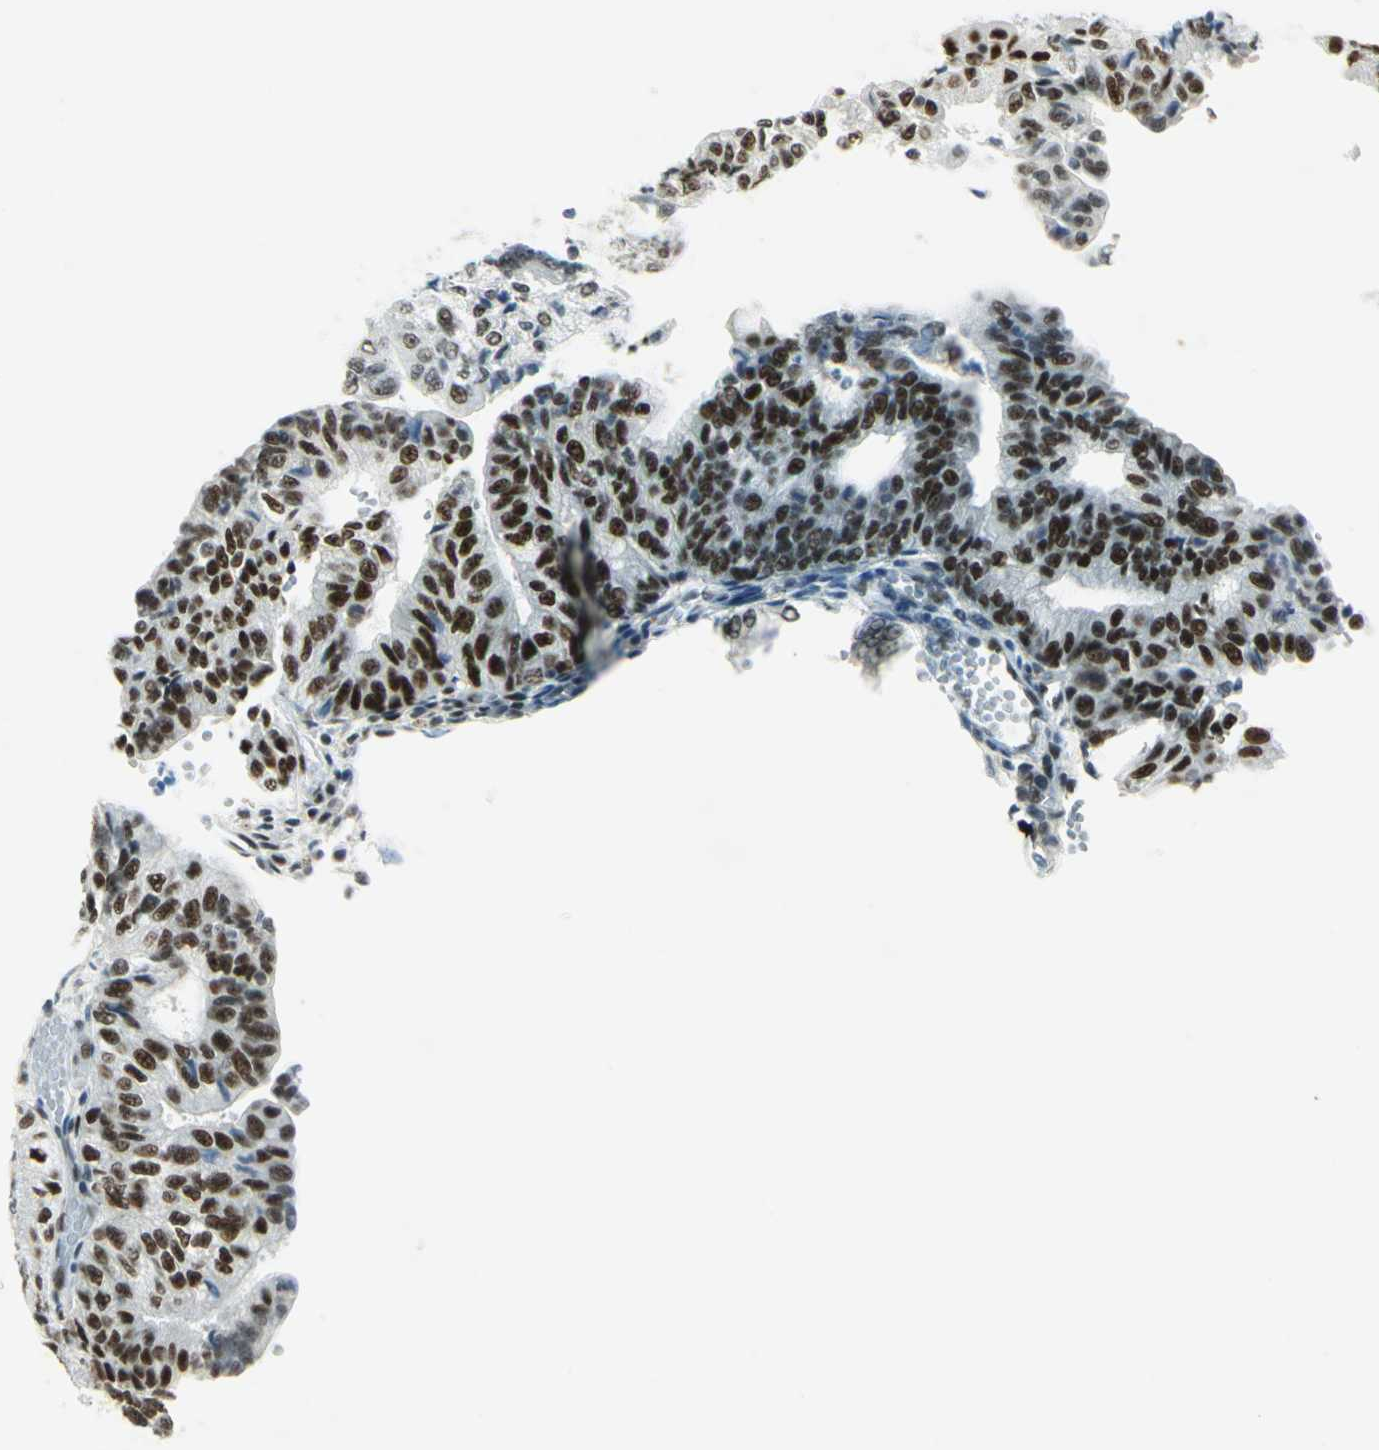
{"staining": {"intensity": "moderate", "quantity": "25%-75%", "location": "nuclear"}, "tissue": "endometrial cancer", "cell_type": "Tumor cells", "image_type": "cancer", "snomed": [{"axis": "morphology", "description": "Adenocarcinoma, NOS"}, {"axis": "topography", "description": "Endometrium"}], "caption": "Tumor cells reveal medium levels of moderate nuclear staining in about 25%-75% of cells in endometrial cancer (adenocarcinoma). (DAB (3,3'-diaminobenzidine) IHC, brown staining for protein, blue staining for nuclei).", "gene": "MTMR10", "patient": {"sex": "female", "age": 59}}